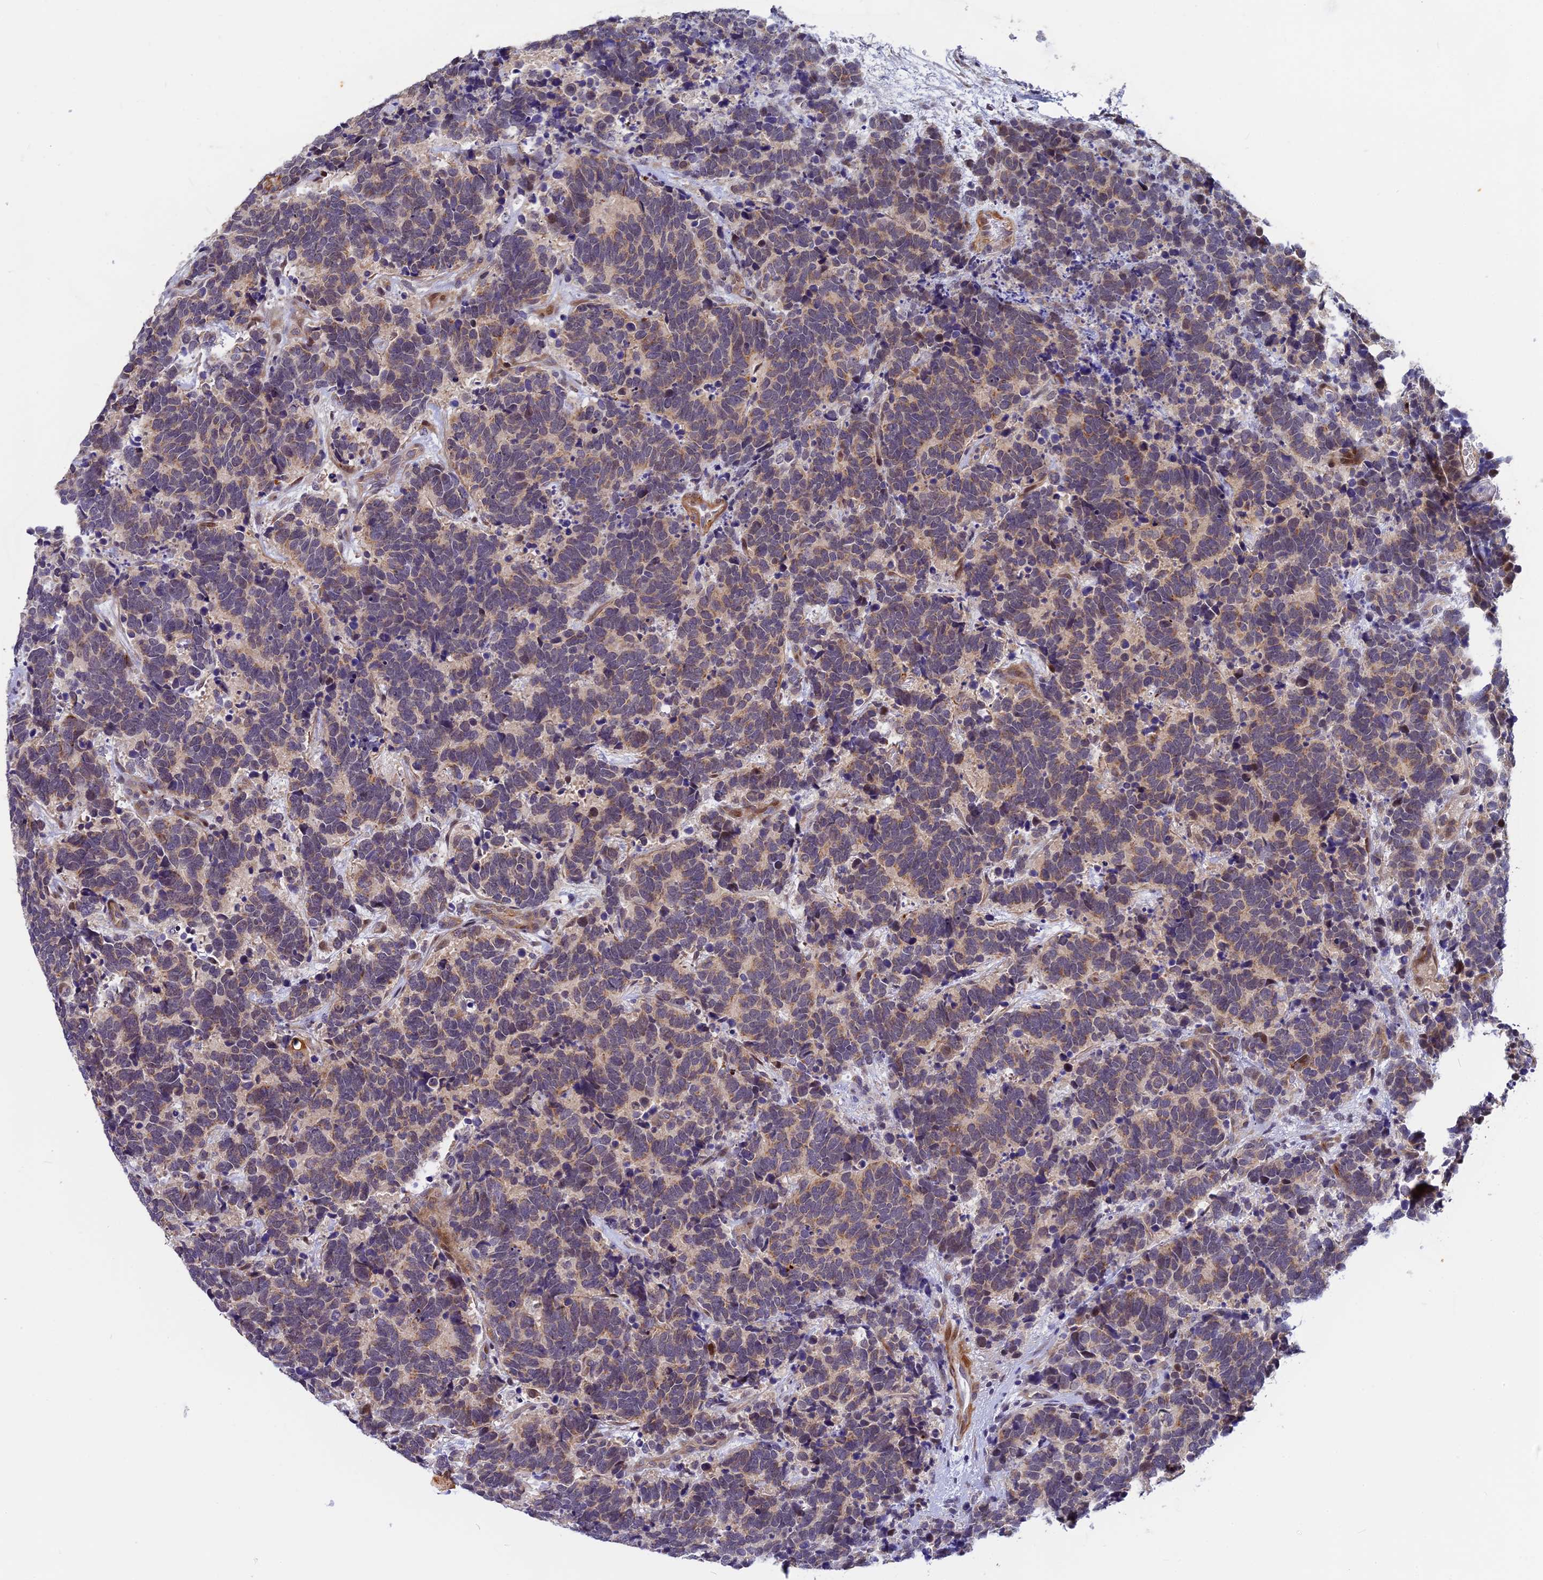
{"staining": {"intensity": "weak", "quantity": "25%-75%", "location": "cytoplasmic/membranous"}, "tissue": "carcinoid", "cell_type": "Tumor cells", "image_type": "cancer", "snomed": [{"axis": "morphology", "description": "Carcinoma, NOS"}, {"axis": "morphology", "description": "Carcinoid, malignant, NOS"}, {"axis": "topography", "description": "Urinary bladder"}], "caption": "The micrograph demonstrates staining of carcinoma, revealing weak cytoplasmic/membranous protein staining (brown color) within tumor cells. (DAB (3,3'-diaminobenzidine) = brown stain, brightfield microscopy at high magnification).", "gene": "ANKRD34B", "patient": {"sex": "male", "age": 57}}